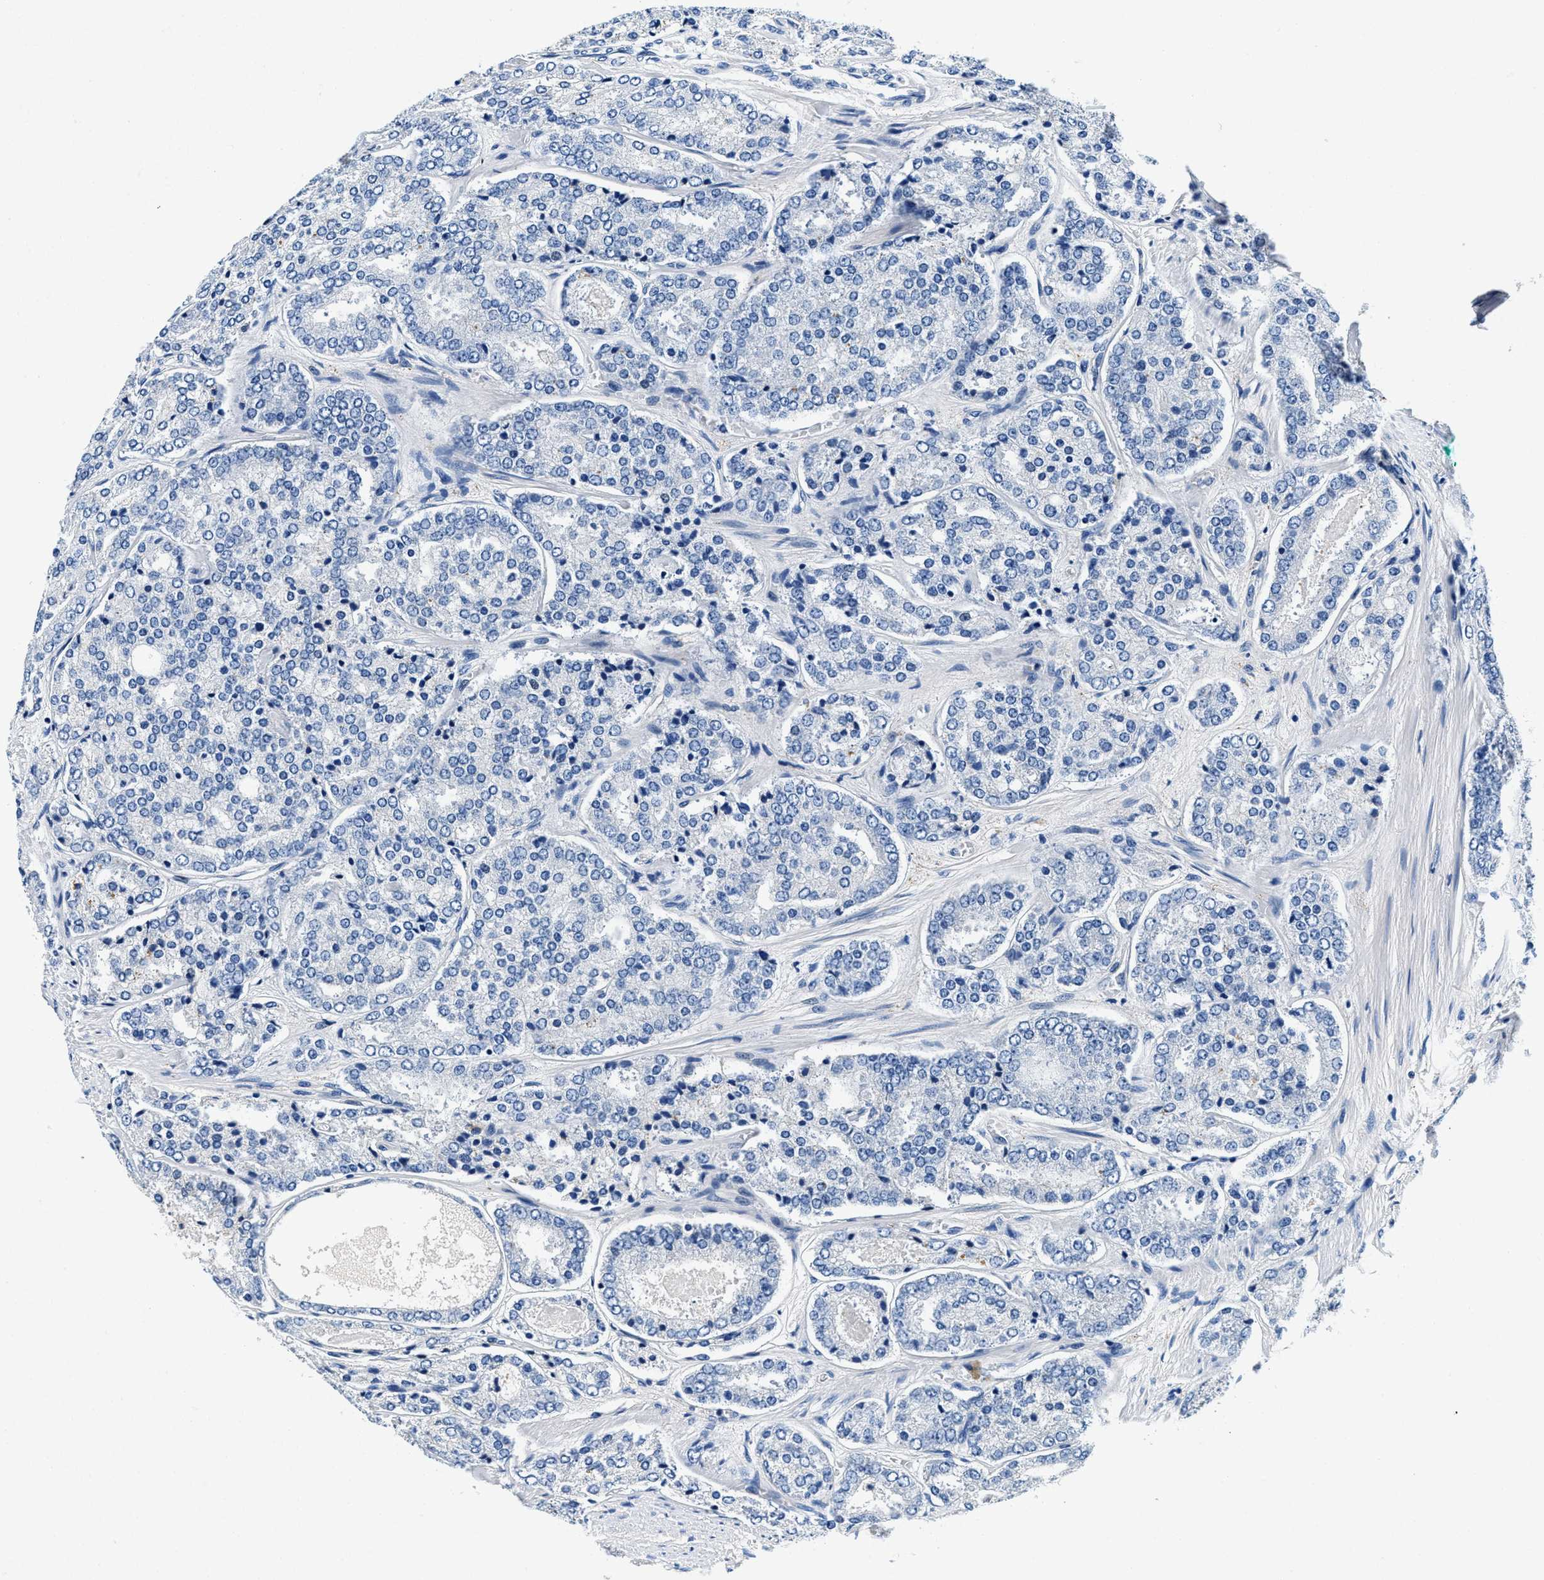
{"staining": {"intensity": "negative", "quantity": "none", "location": "none"}, "tissue": "prostate cancer", "cell_type": "Tumor cells", "image_type": "cancer", "snomed": [{"axis": "morphology", "description": "Adenocarcinoma, High grade"}, {"axis": "topography", "description": "Prostate"}], "caption": "High power microscopy photomicrograph of an IHC image of prostate cancer (high-grade adenocarcinoma), revealing no significant staining in tumor cells.", "gene": "ZFAND3", "patient": {"sex": "male", "age": 65}}